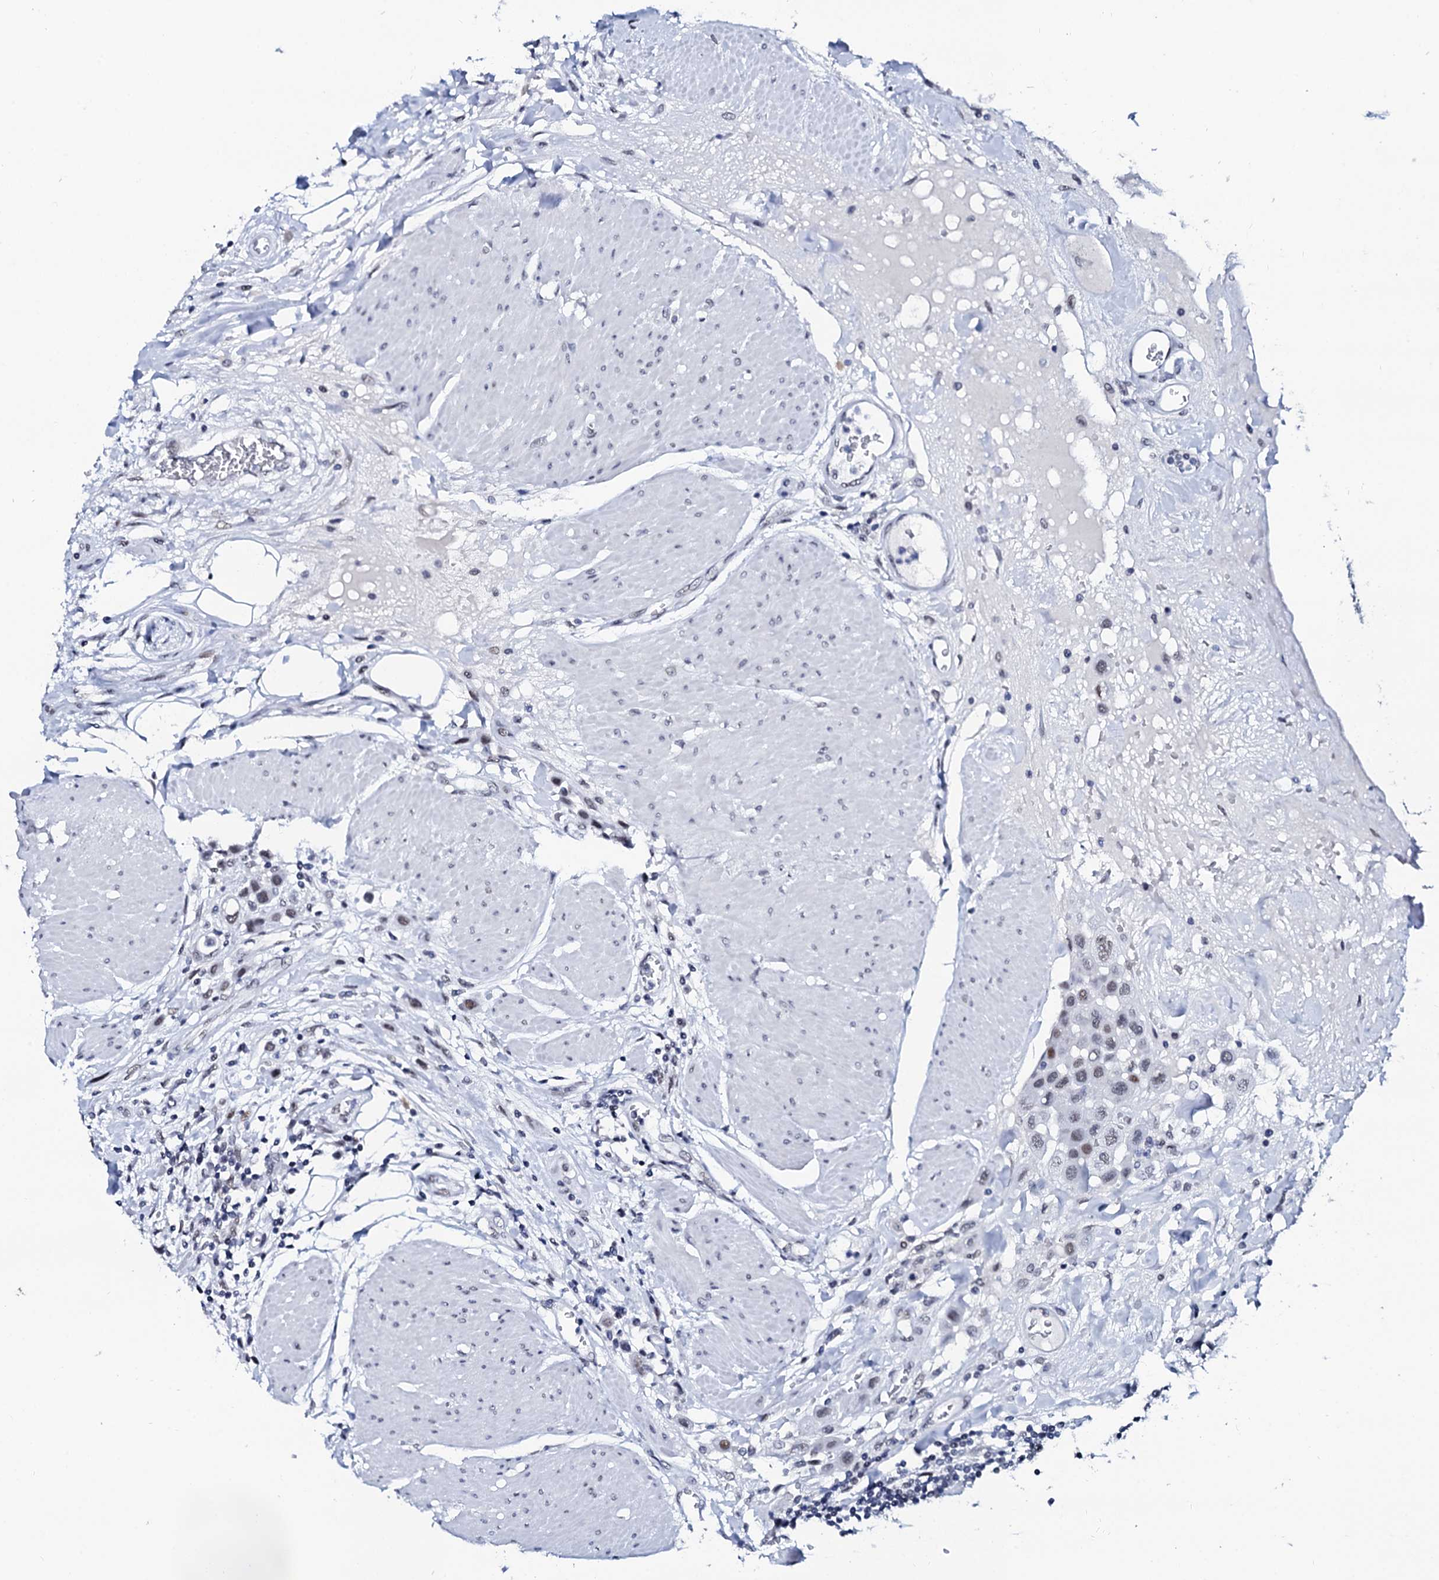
{"staining": {"intensity": "negative", "quantity": "none", "location": "none"}, "tissue": "urothelial cancer", "cell_type": "Tumor cells", "image_type": "cancer", "snomed": [{"axis": "morphology", "description": "Urothelial carcinoma, High grade"}, {"axis": "topography", "description": "Urinary bladder"}], "caption": "Urothelial cancer was stained to show a protein in brown. There is no significant expression in tumor cells. (Immunohistochemistry, brightfield microscopy, high magnification).", "gene": "SPATA19", "patient": {"sex": "male", "age": 50}}